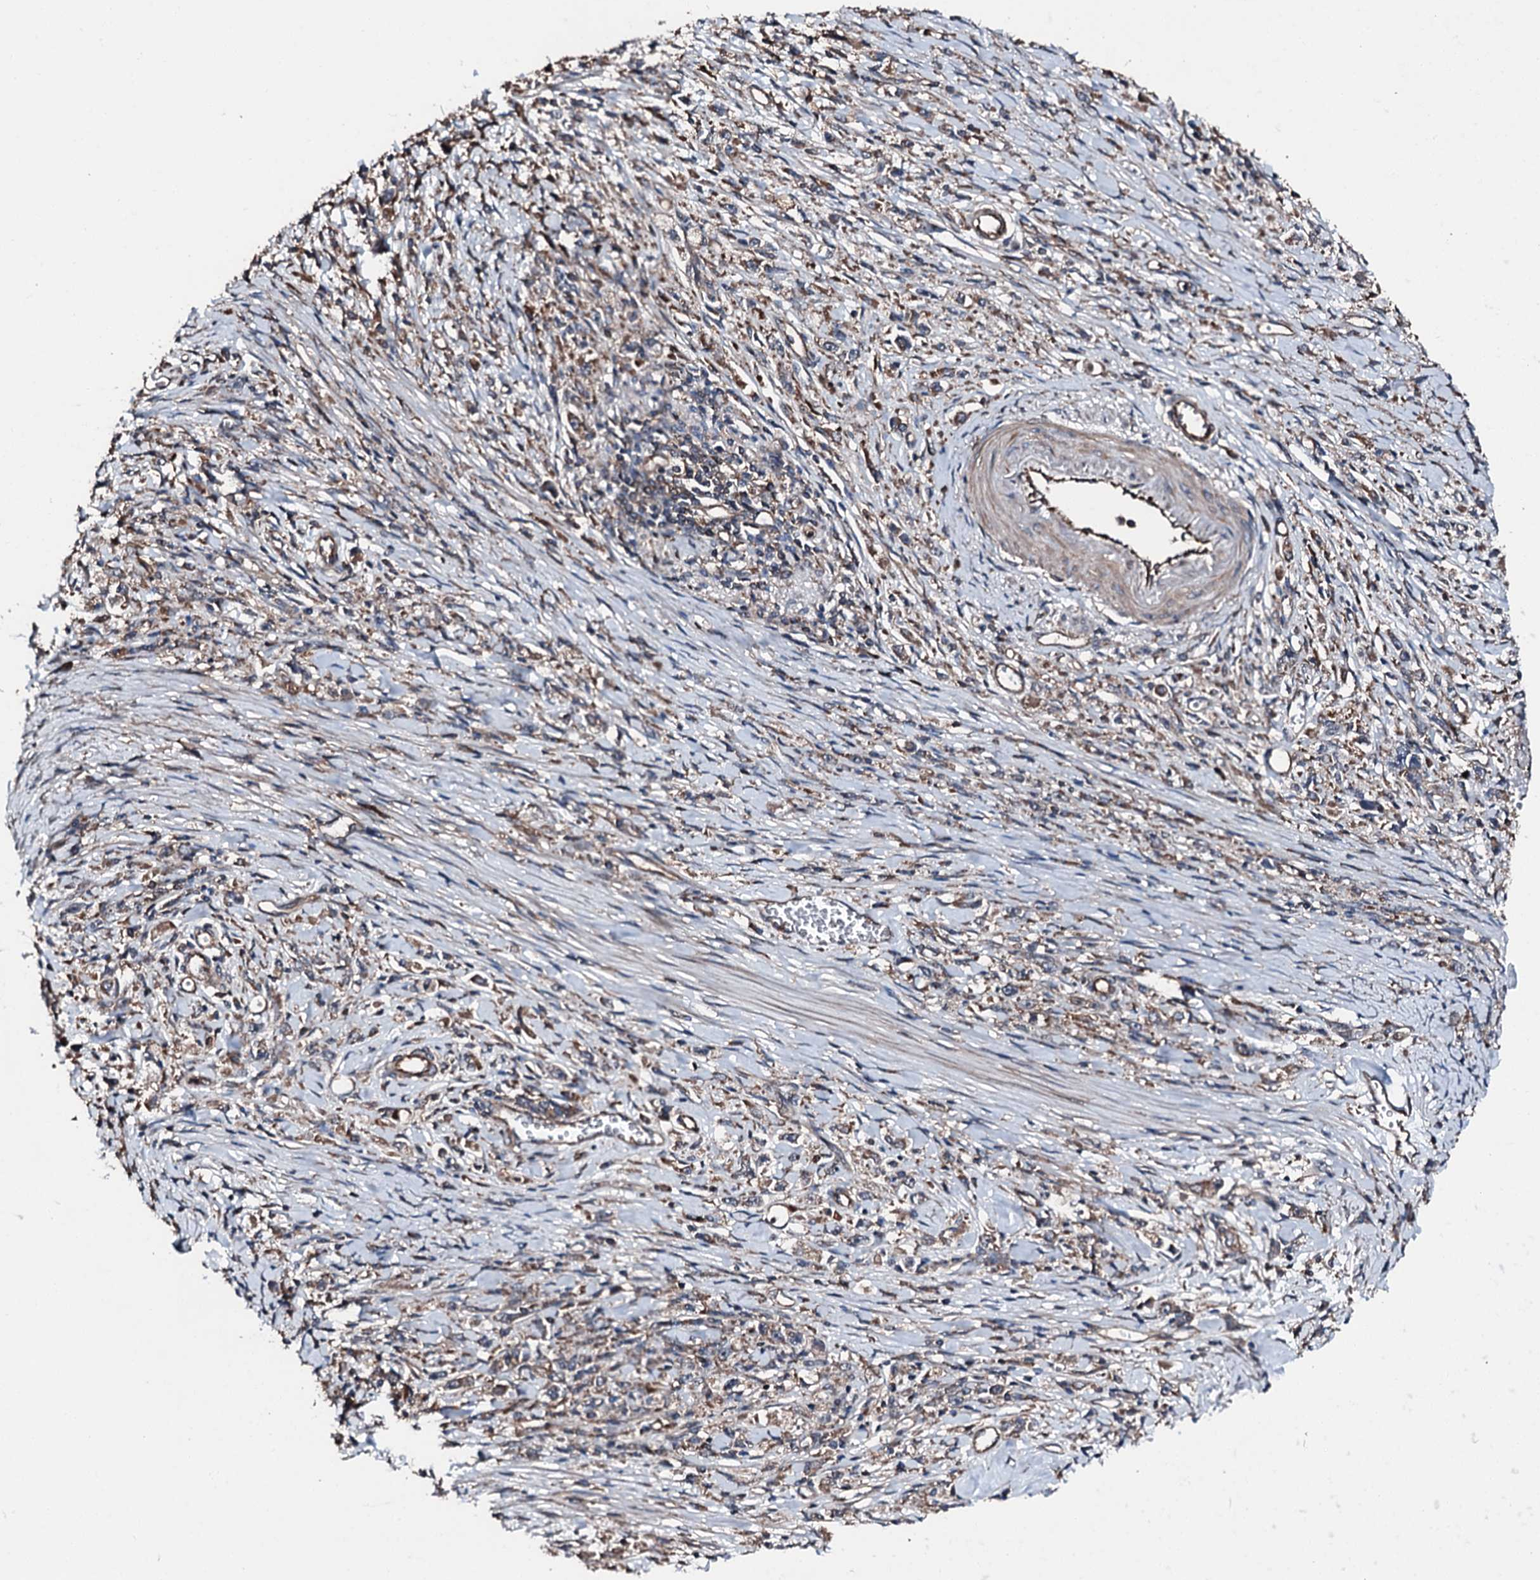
{"staining": {"intensity": "weak", "quantity": "25%-75%", "location": "cytoplasmic/membranous"}, "tissue": "stomach cancer", "cell_type": "Tumor cells", "image_type": "cancer", "snomed": [{"axis": "morphology", "description": "Adenocarcinoma, NOS"}, {"axis": "topography", "description": "Stomach"}], "caption": "Protein staining exhibits weak cytoplasmic/membranous expression in about 25%-75% of tumor cells in stomach adenocarcinoma. The protein is shown in brown color, while the nuclei are stained blue.", "gene": "FGD4", "patient": {"sex": "female", "age": 59}}